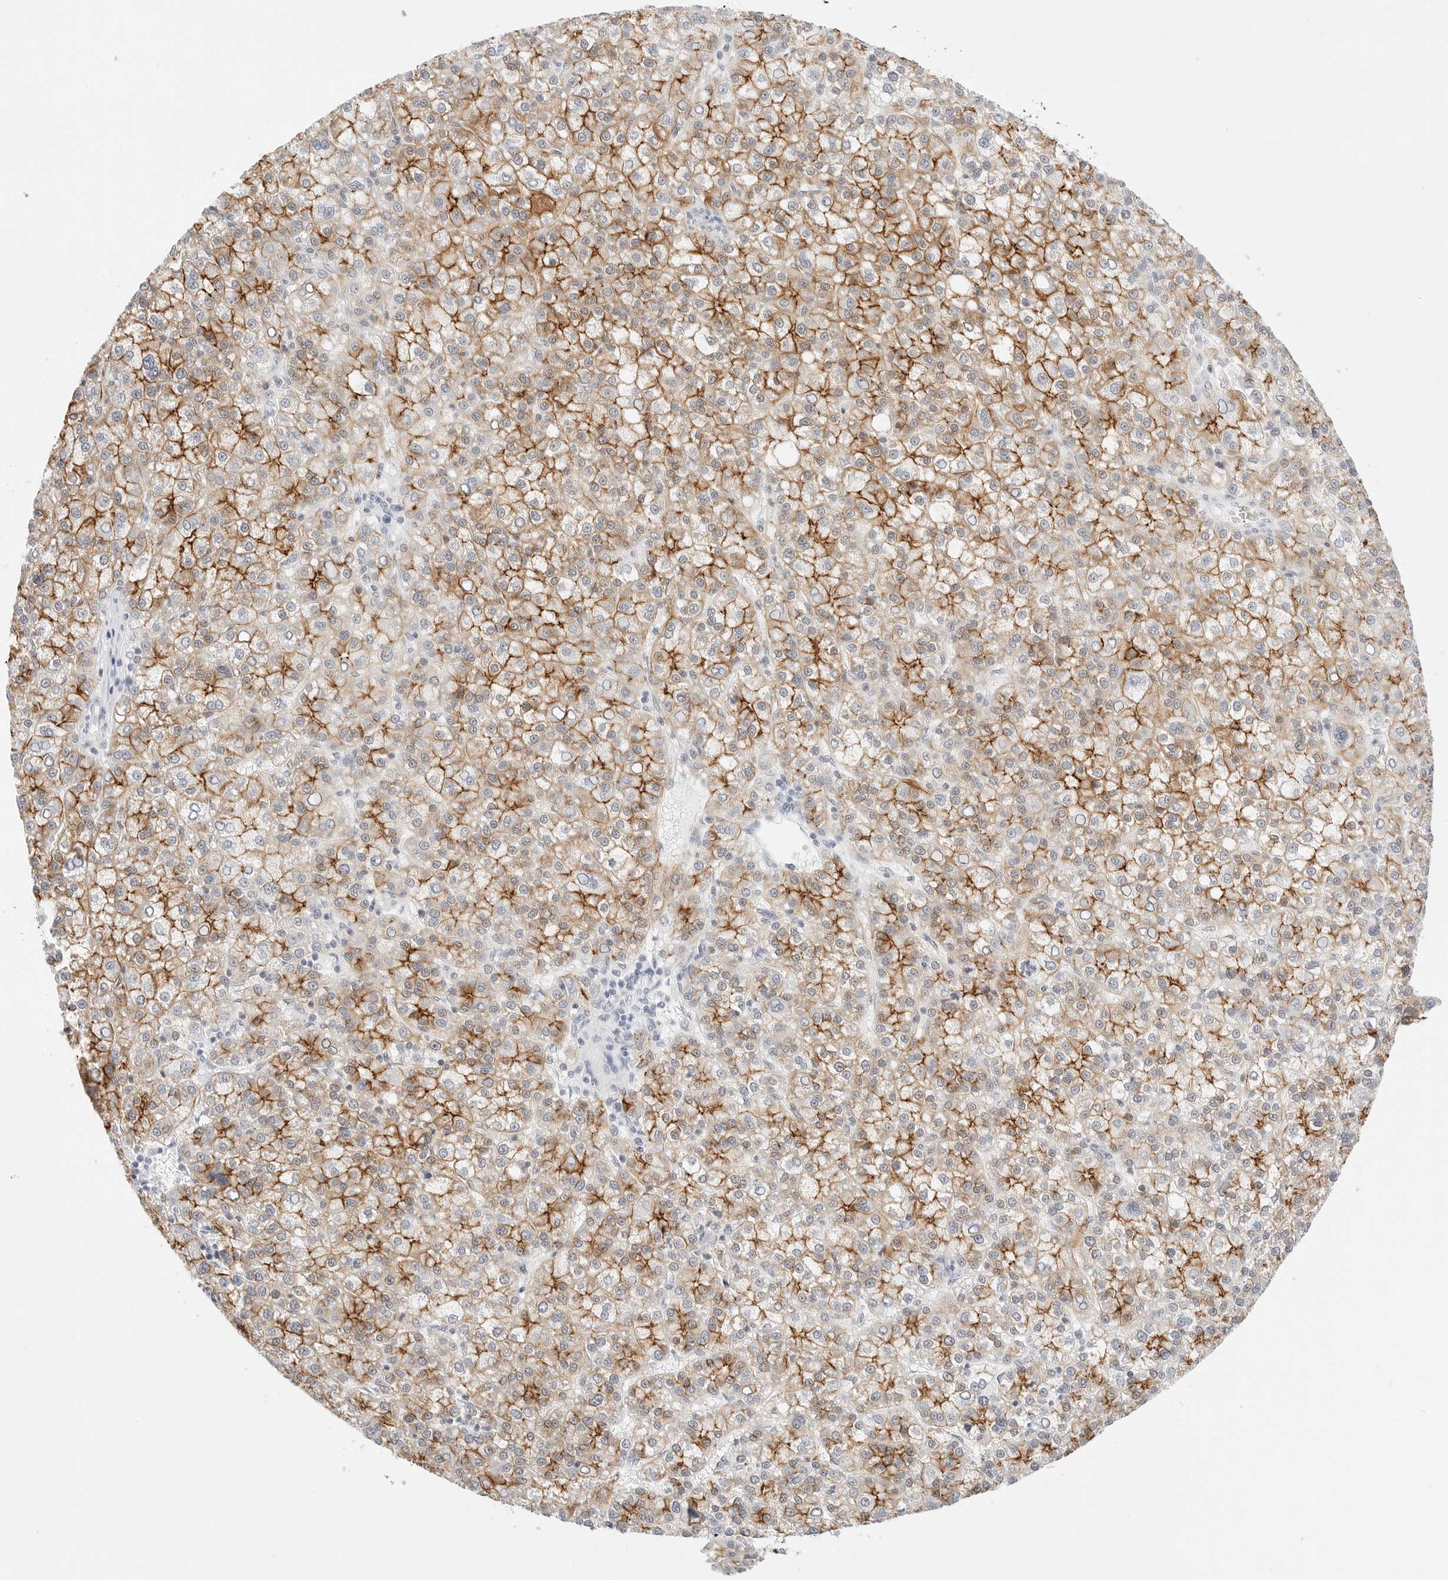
{"staining": {"intensity": "moderate", "quantity": ">75%", "location": "cytoplasmic/membranous"}, "tissue": "liver cancer", "cell_type": "Tumor cells", "image_type": "cancer", "snomed": [{"axis": "morphology", "description": "Carcinoma, Hepatocellular, NOS"}, {"axis": "topography", "description": "Liver"}], "caption": "This photomicrograph shows IHC staining of liver cancer, with medium moderate cytoplasmic/membranous expression in about >75% of tumor cells.", "gene": "CDH1", "patient": {"sex": "female", "age": 58}}